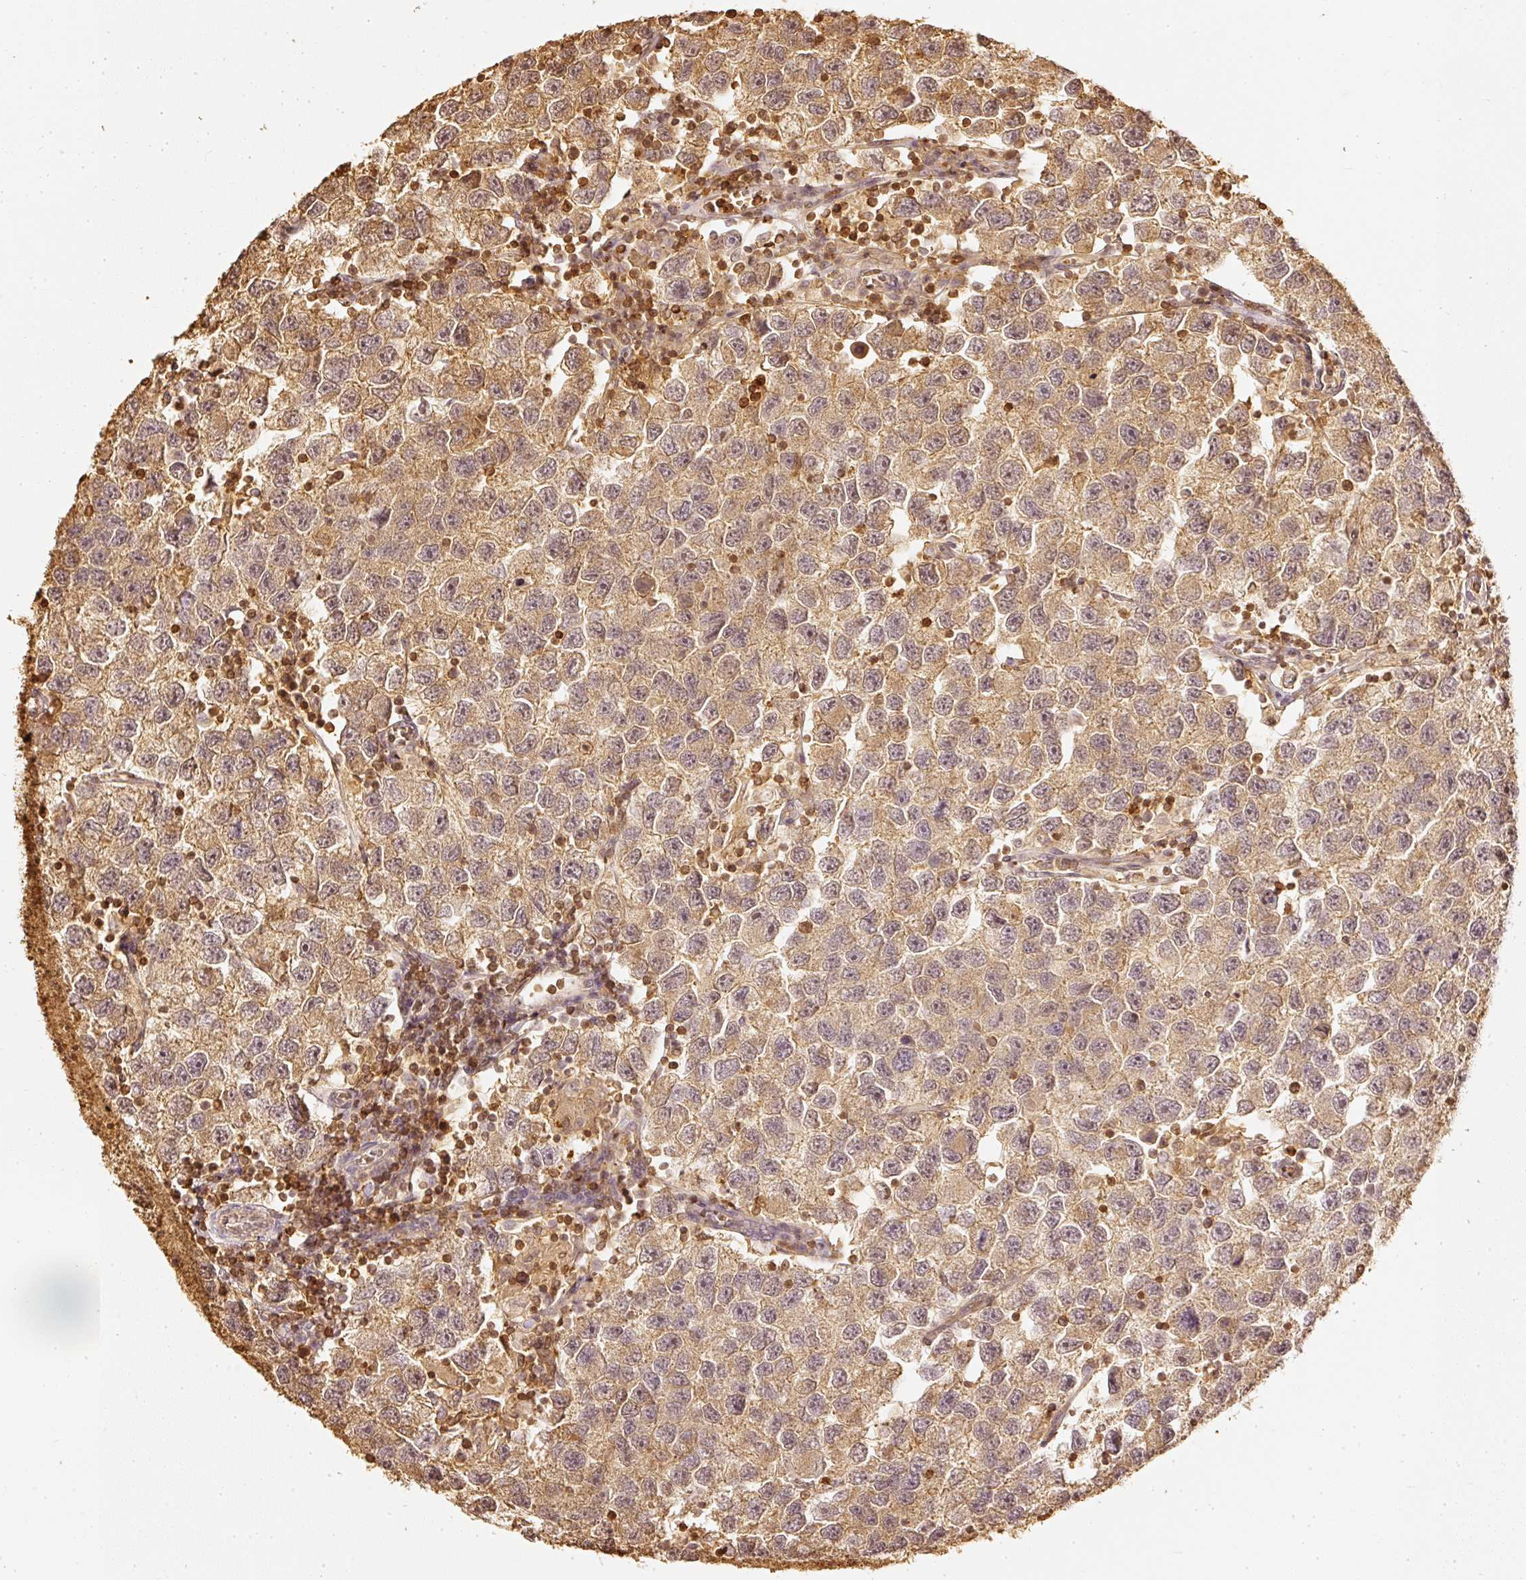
{"staining": {"intensity": "weak", "quantity": ">75%", "location": "cytoplasmic/membranous"}, "tissue": "testis cancer", "cell_type": "Tumor cells", "image_type": "cancer", "snomed": [{"axis": "morphology", "description": "Seminoma, NOS"}, {"axis": "topography", "description": "Testis"}], "caption": "The immunohistochemical stain labels weak cytoplasmic/membranous expression in tumor cells of testis seminoma tissue. The protein is stained brown, and the nuclei are stained in blue (DAB (3,3'-diaminobenzidine) IHC with brightfield microscopy, high magnification).", "gene": "PFN1", "patient": {"sex": "male", "age": 26}}